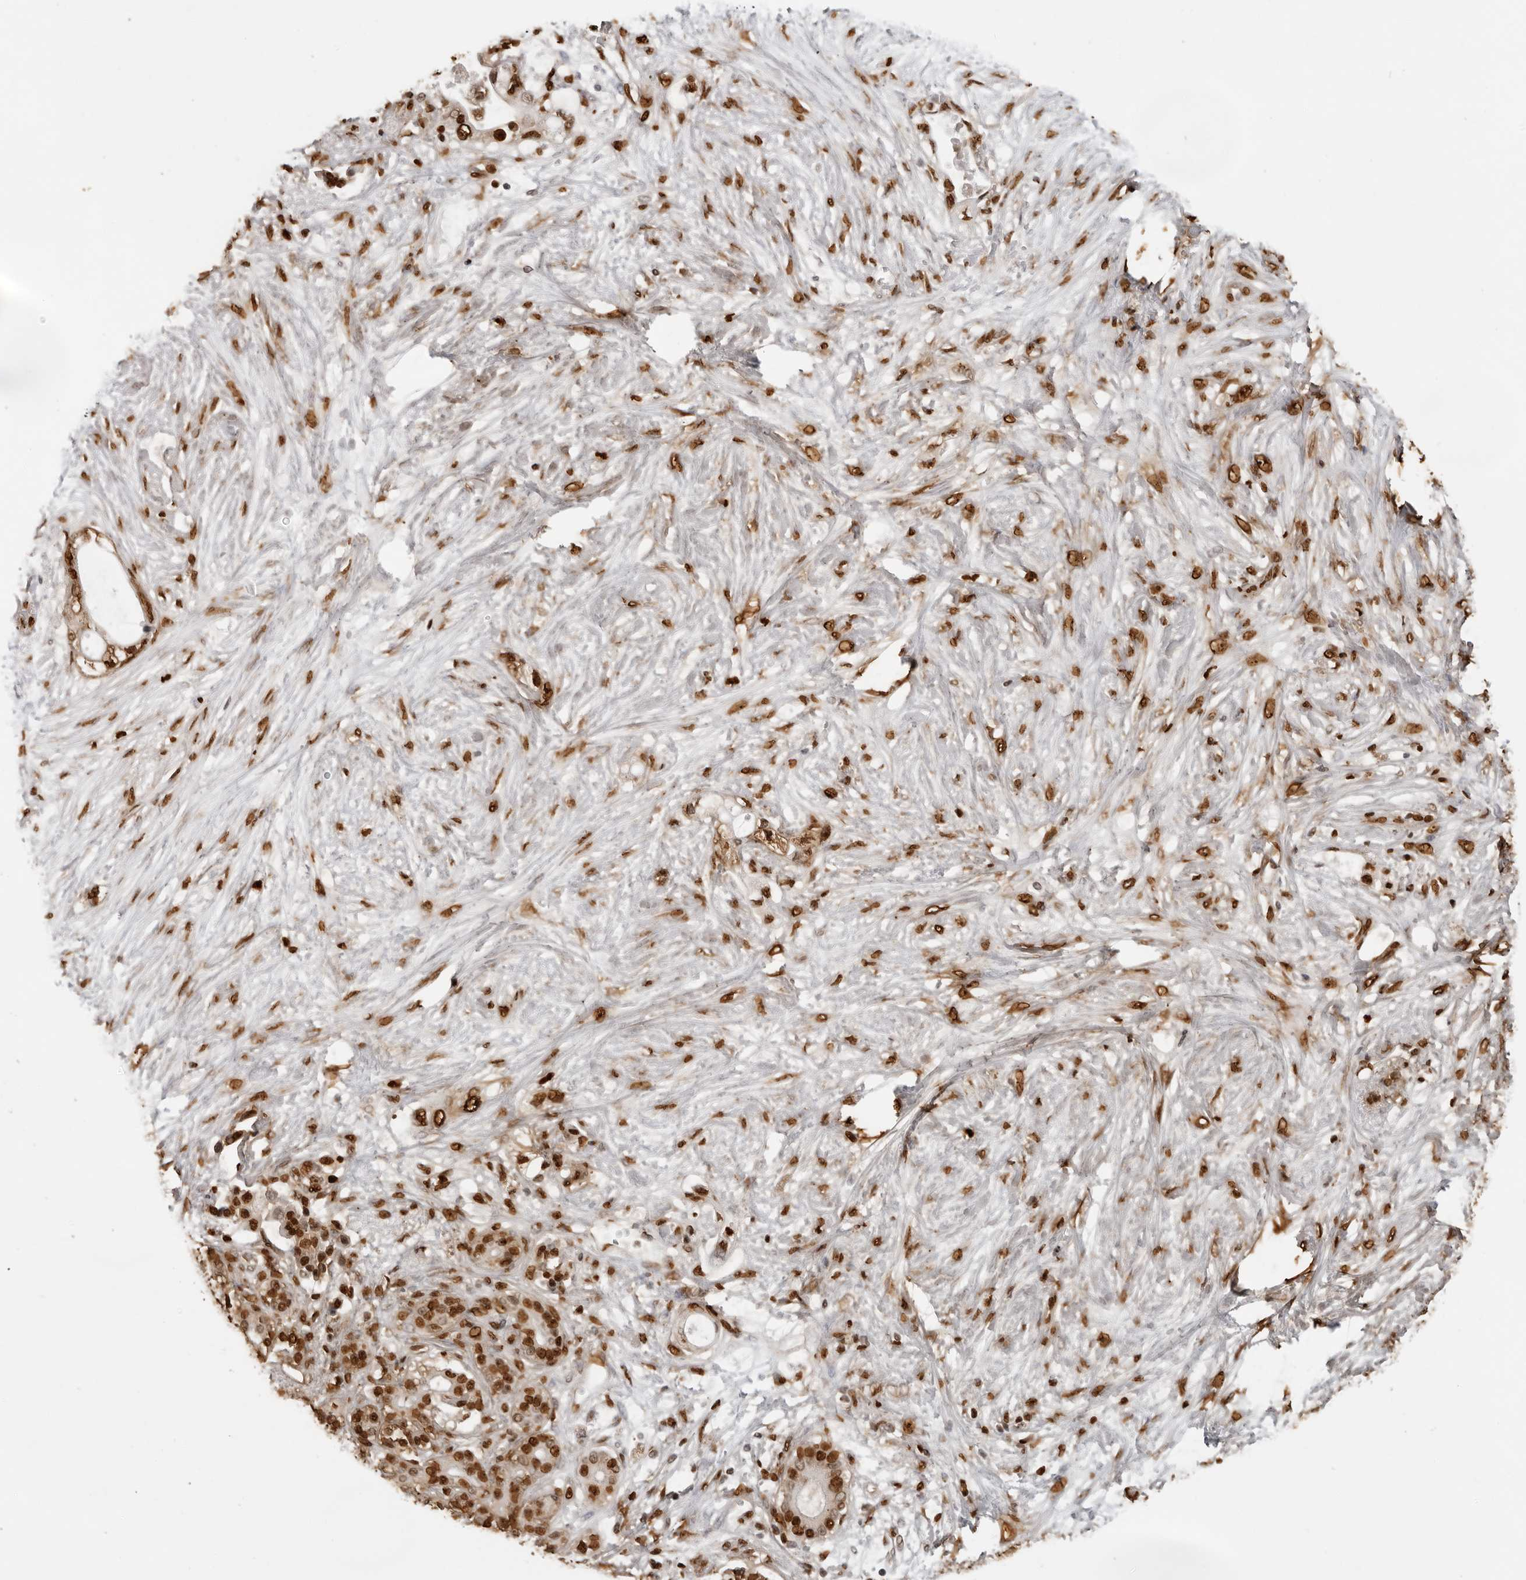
{"staining": {"intensity": "strong", "quantity": ">75%", "location": "nuclear"}, "tissue": "pancreatic cancer", "cell_type": "Tumor cells", "image_type": "cancer", "snomed": [{"axis": "morphology", "description": "Adenocarcinoma, NOS"}, {"axis": "topography", "description": "Pancreas"}], "caption": "Strong nuclear protein positivity is identified in approximately >75% of tumor cells in pancreatic cancer (adenocarcinoma).", "gene": "ZFP91", "patient": {"sex": "male", "age": 53}}